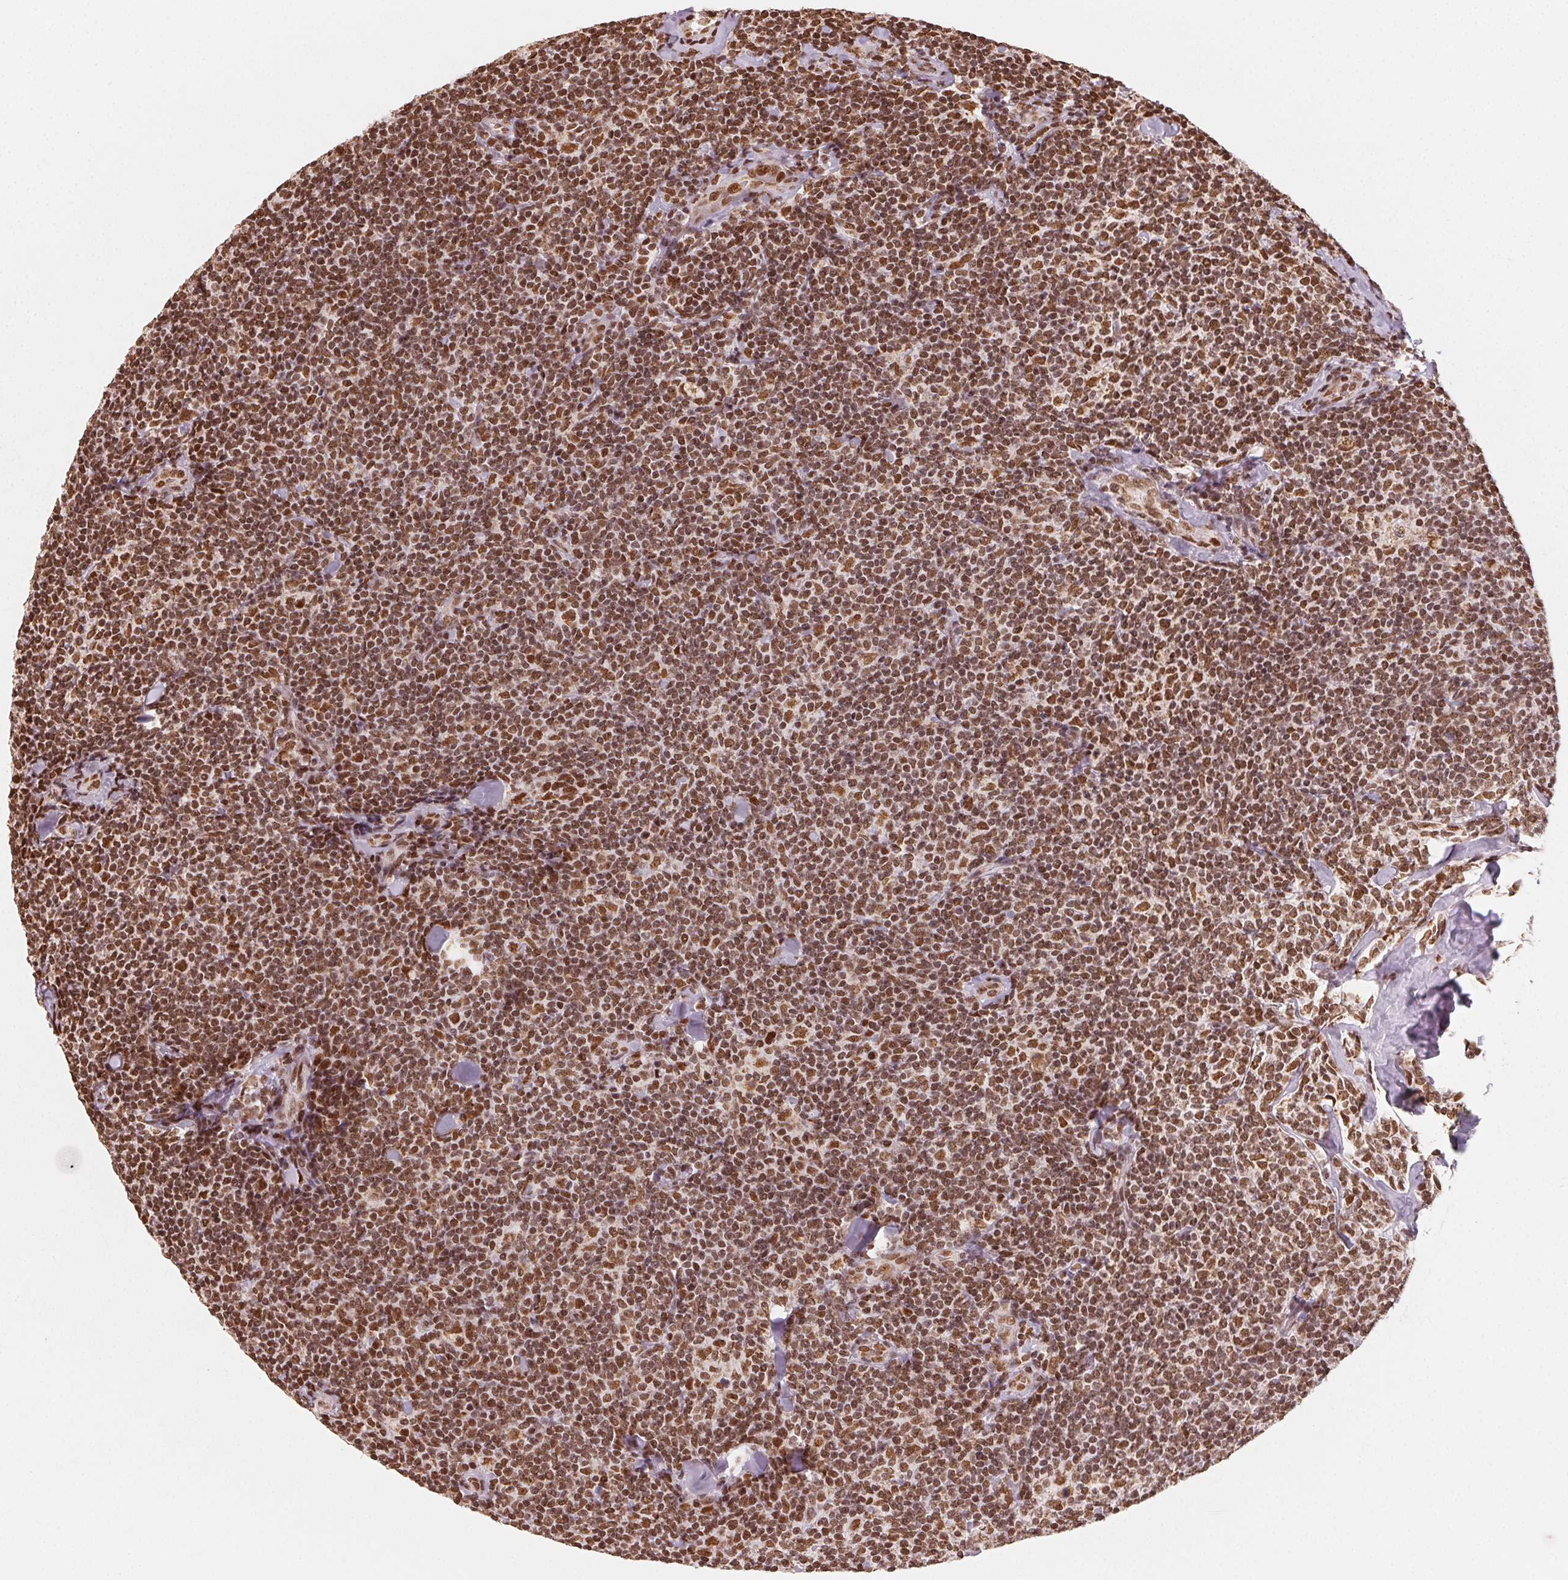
{"staining": {"intensity": "moderate", "quantity": ">75%", "location": "nuclear"}, "tissue": "lymphoma", "cell_type": "Tumor cells", "image_type": "cancer", "snomed": [{"axis": "morphology", "description": "Malignant lymphoma, non-Hodgkin's type, Low grade"}, {"axis": "topography", "description": "Lymph node"}], "caption": "This photomicrograph reveals IHC staining of human lymphoma, with medium moderate nuclear positivity in about >75% of tumor cells.", "gene": "TOPORS", "patient": {"sex": "female", "age": 56}}